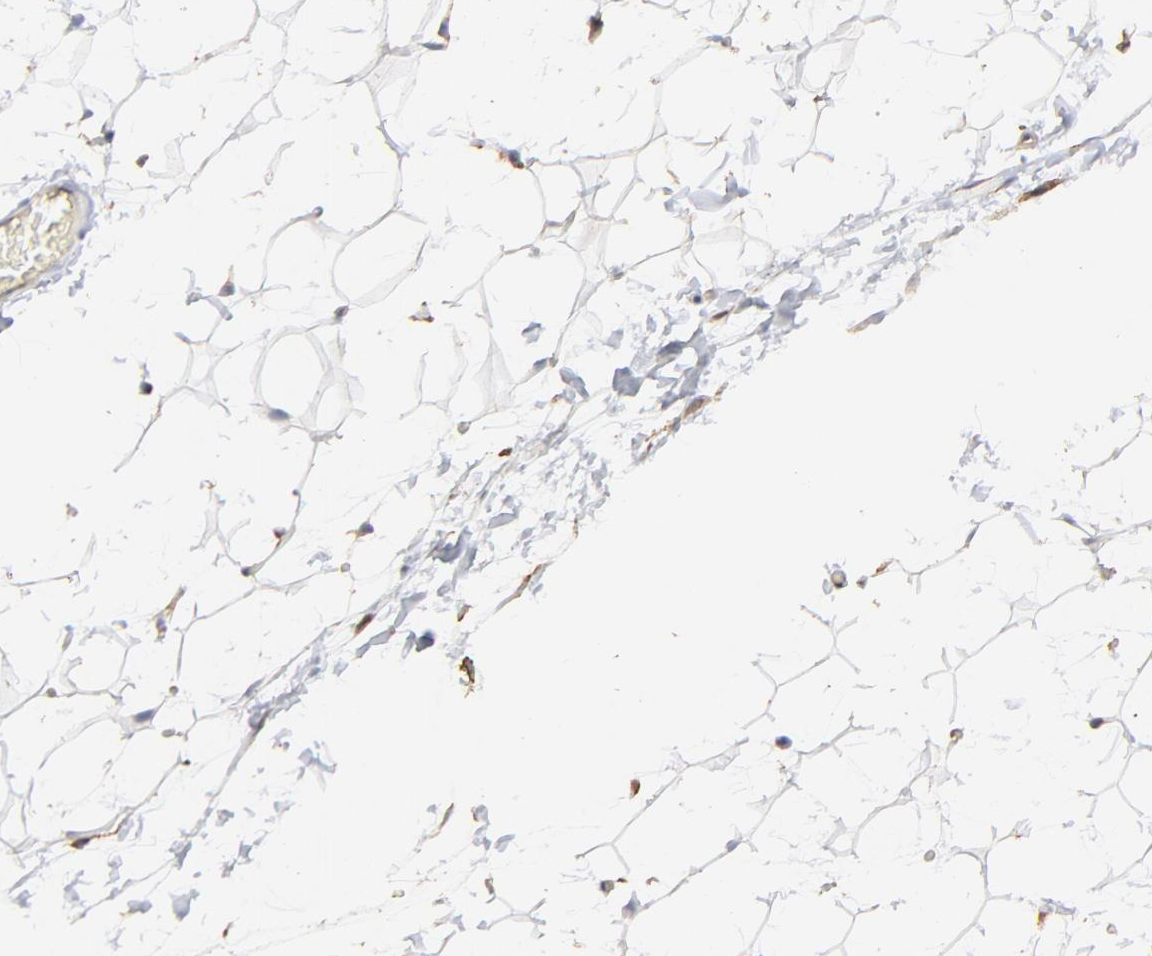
{"staining": {"intensity": "negative", "quantity": "none", "location": "none"}, "tissue": "adipose tissue", "cell_type": "Adipocytes", "image_type": "normal", "snomed": [{"axis": "morphology", "description": "Normal tissue, NOS"}, {"axis": "topography", "description": "Soft tissue"}], "caption": "IHC of normal adipose tissue demonstrates no positivity in adipocytes.", "gene": "RNF213", "patient": {"sex": "male", "age": 26}}